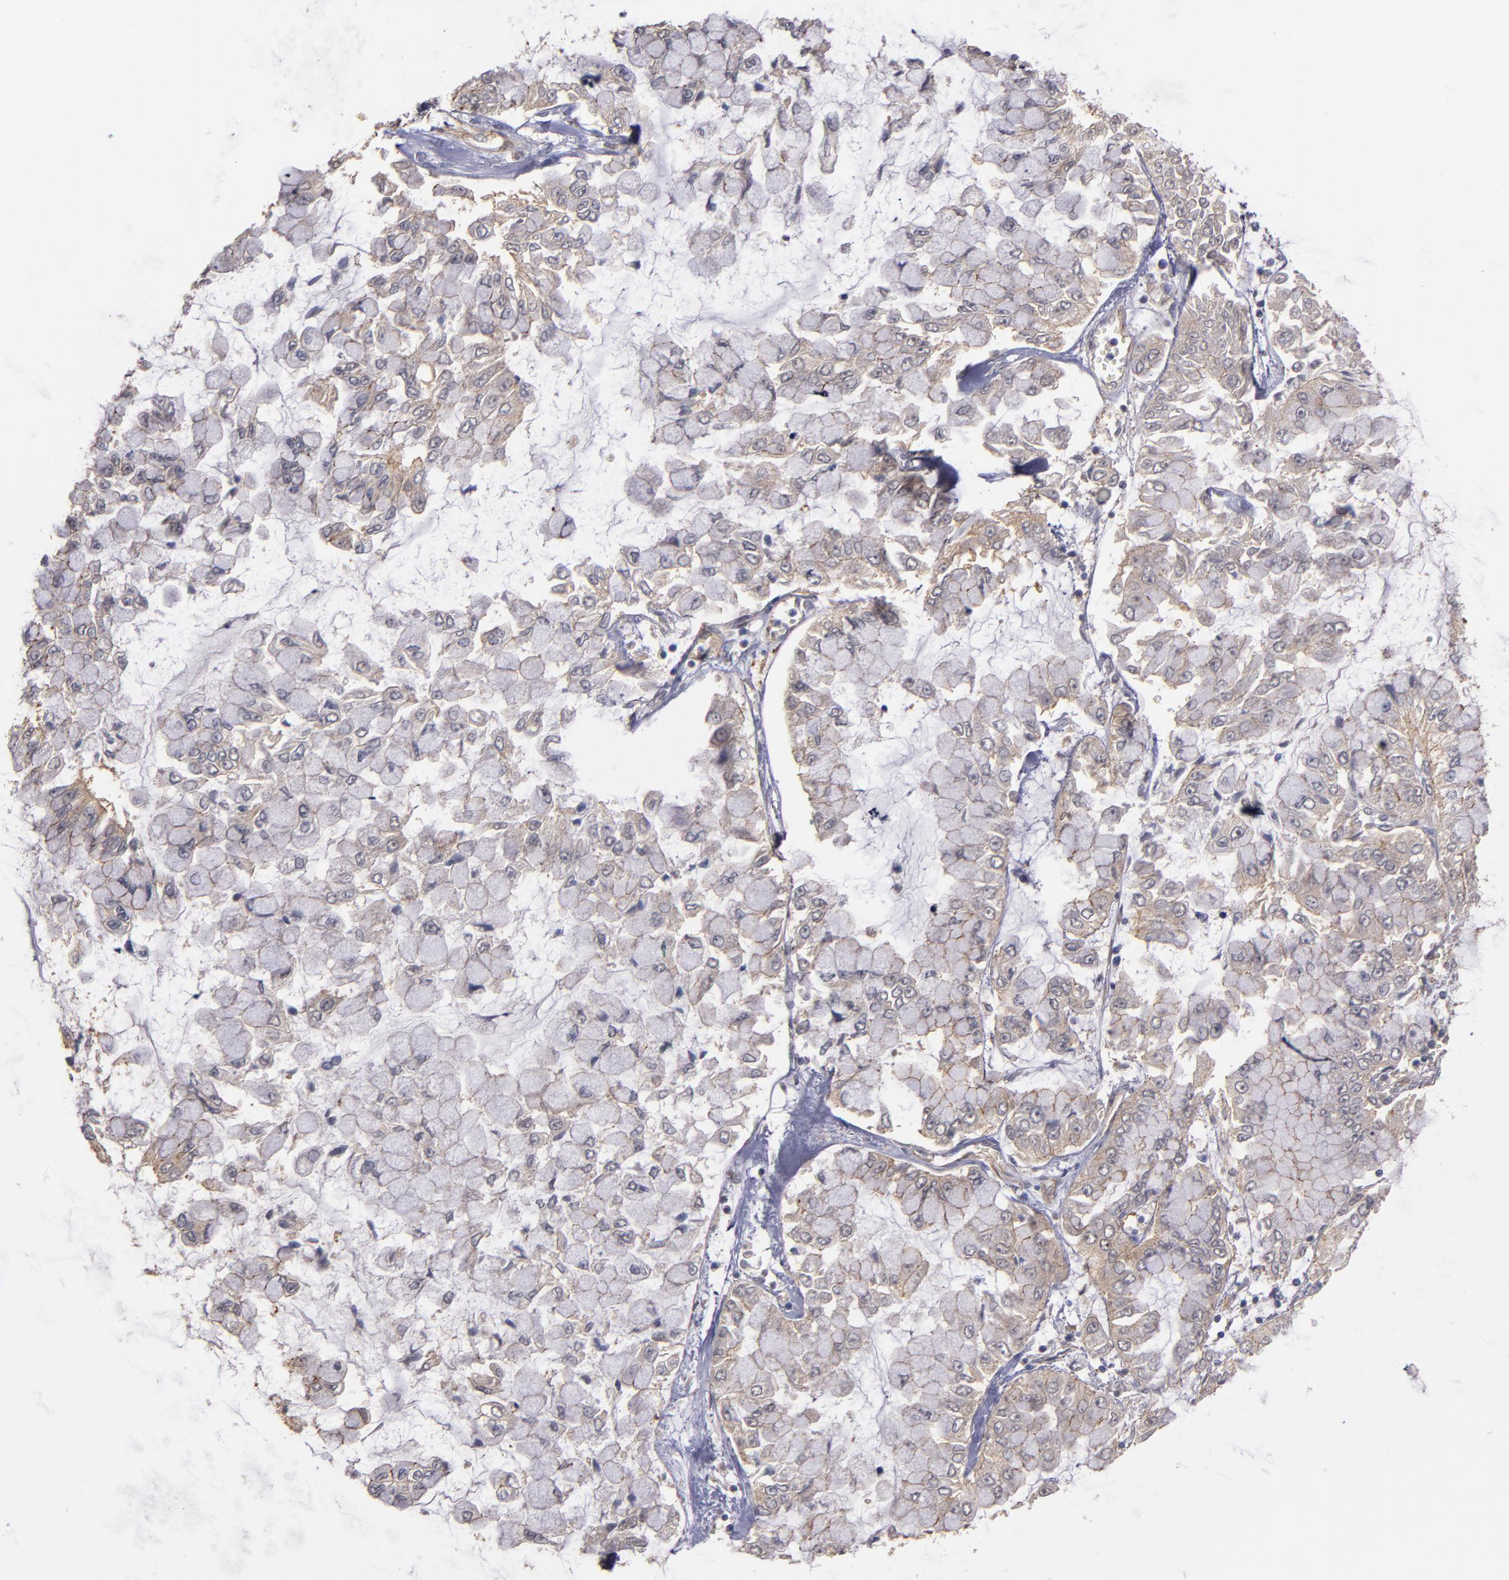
{"staining": {"intensity": "weak", "quantity": ">75%", "location": "cytoplasmic/membranous"}, "tissue": "liver cancer", "cell_type": "Tumor cells", "image_type": "cancer", "snomed": [{"axis": "morphology", "description": "Cholangiocarcinoma"}, {"axis": "topography", "description": "Liver"}], "caption": "There is low levels of weak cytoplasmic/membranous expression in tumor cells of cholangiocarcinoma (liver), as demonstrated by immunohistochemical staining (brown color).", "gene": "CTSO", "patient": {"sex": "female", "age": 79}}